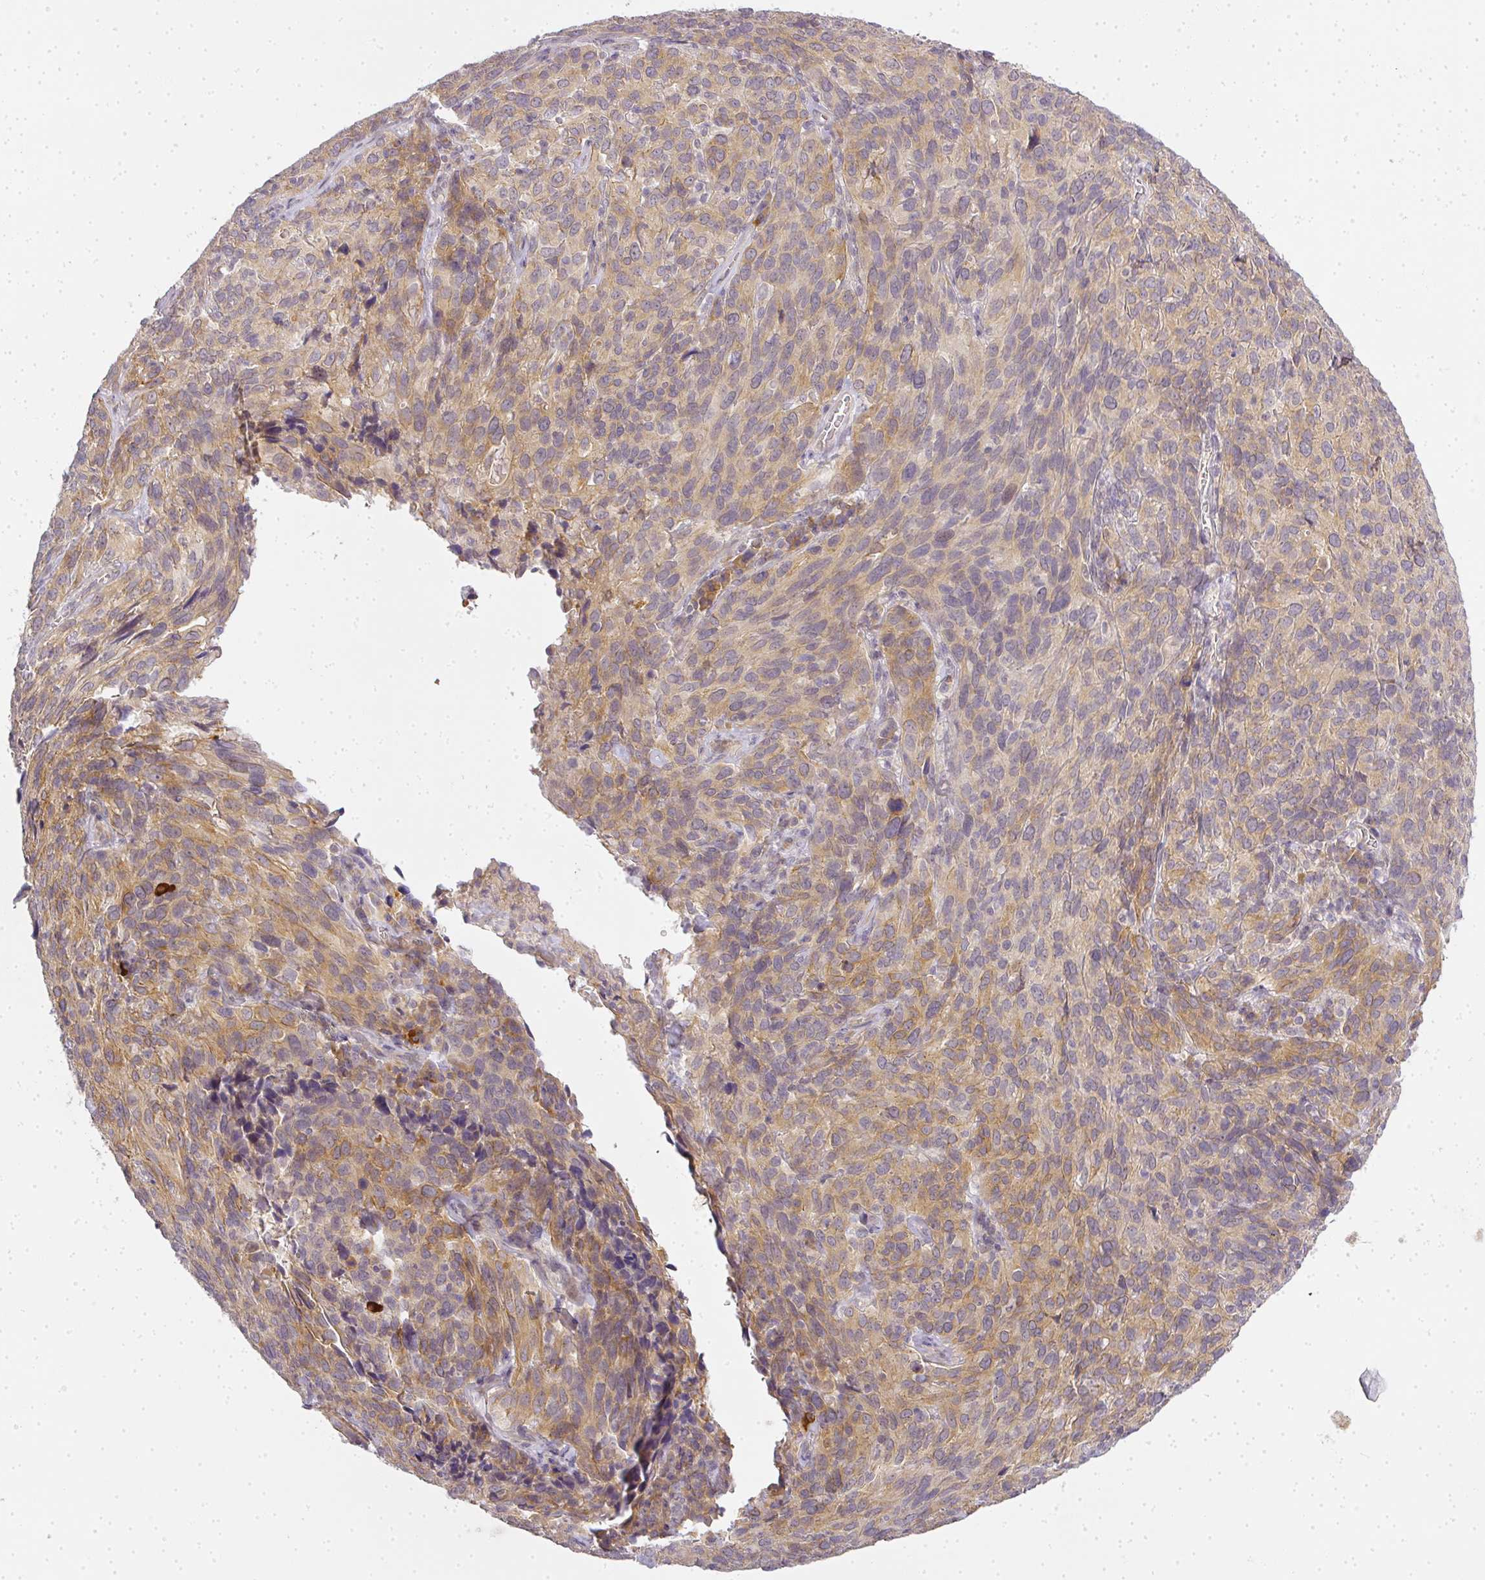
{"staining": {"intensity": "moderate", "quantity": "25%-75%", "location": "cytoplasmic/membranous"}, "tissue": "cervical cancer", "cell_type": "Tumor cells", "image_type": "cancer", "snomed": [{"axis": "morphology", "description": "Squamous cell carcinoma, NOS"}, {"axis": "topography", "description": "Cervix"}], "caption": "A micrograph of cervical squamous cell carcinoma stained for a protein reveals moderate cytoplasmic/membranous brown staining in tumor cells.", "gene": "MED19", "patient": {"sex": "female", "age": 51}}